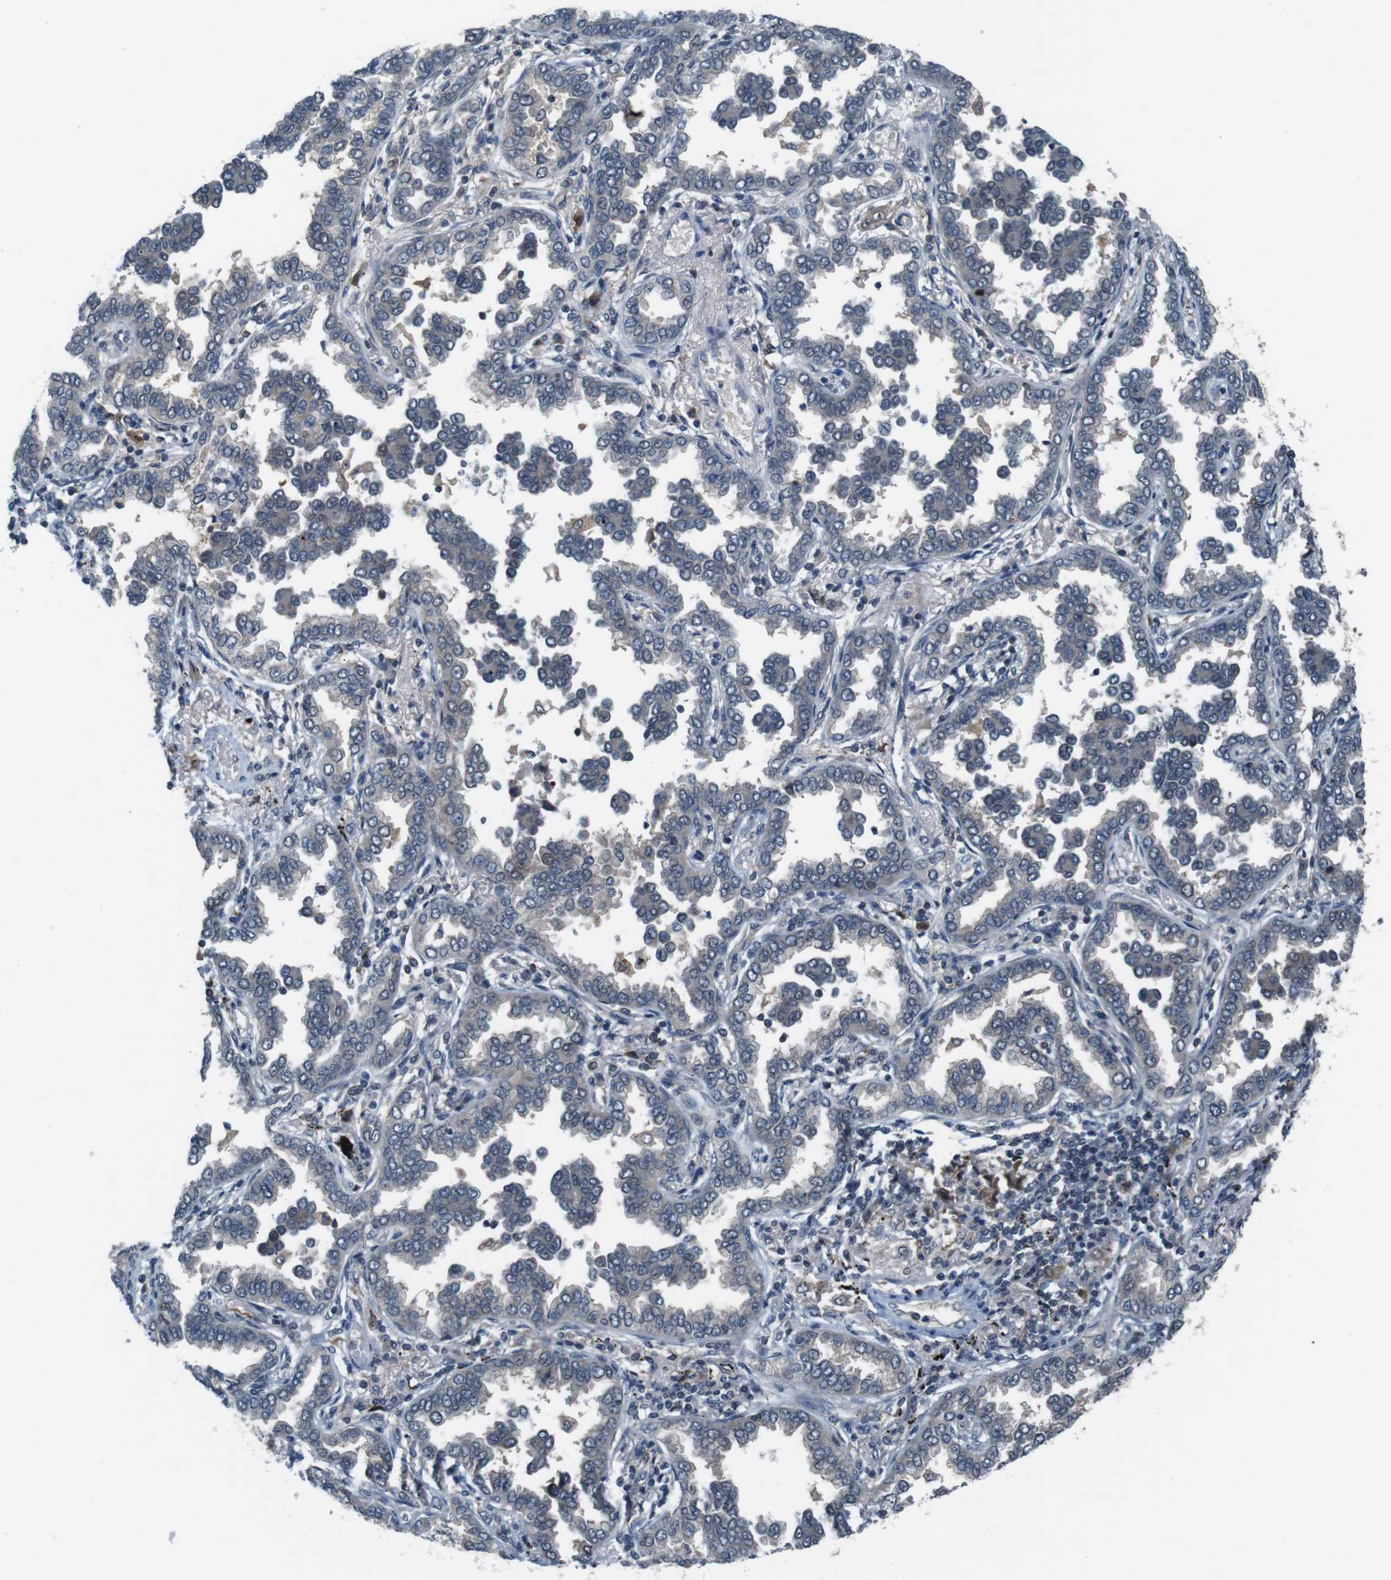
{"staining": {"intensity": "moderate", "quantity": "25%-75%", "location": "cytoplasmic/membranous"}, "tissue": "lung cancer", "cell_type": "Tumor cells", "image_type": "cancer", "snomed": [{"axis": "morphology", "description": "Normal tissue, NOS"}, {"axis": "morphology", "description": "Adenocarcinoma, NOS"}, {"axis": "topography", "description": "Lung"}], "caption": "Lung cancer stained for a protein displays moderate cytoplasmic/membranous positivity in tumor cells.", "gene": "LRP5", "patient": {"sex": "male", "age": 59}}